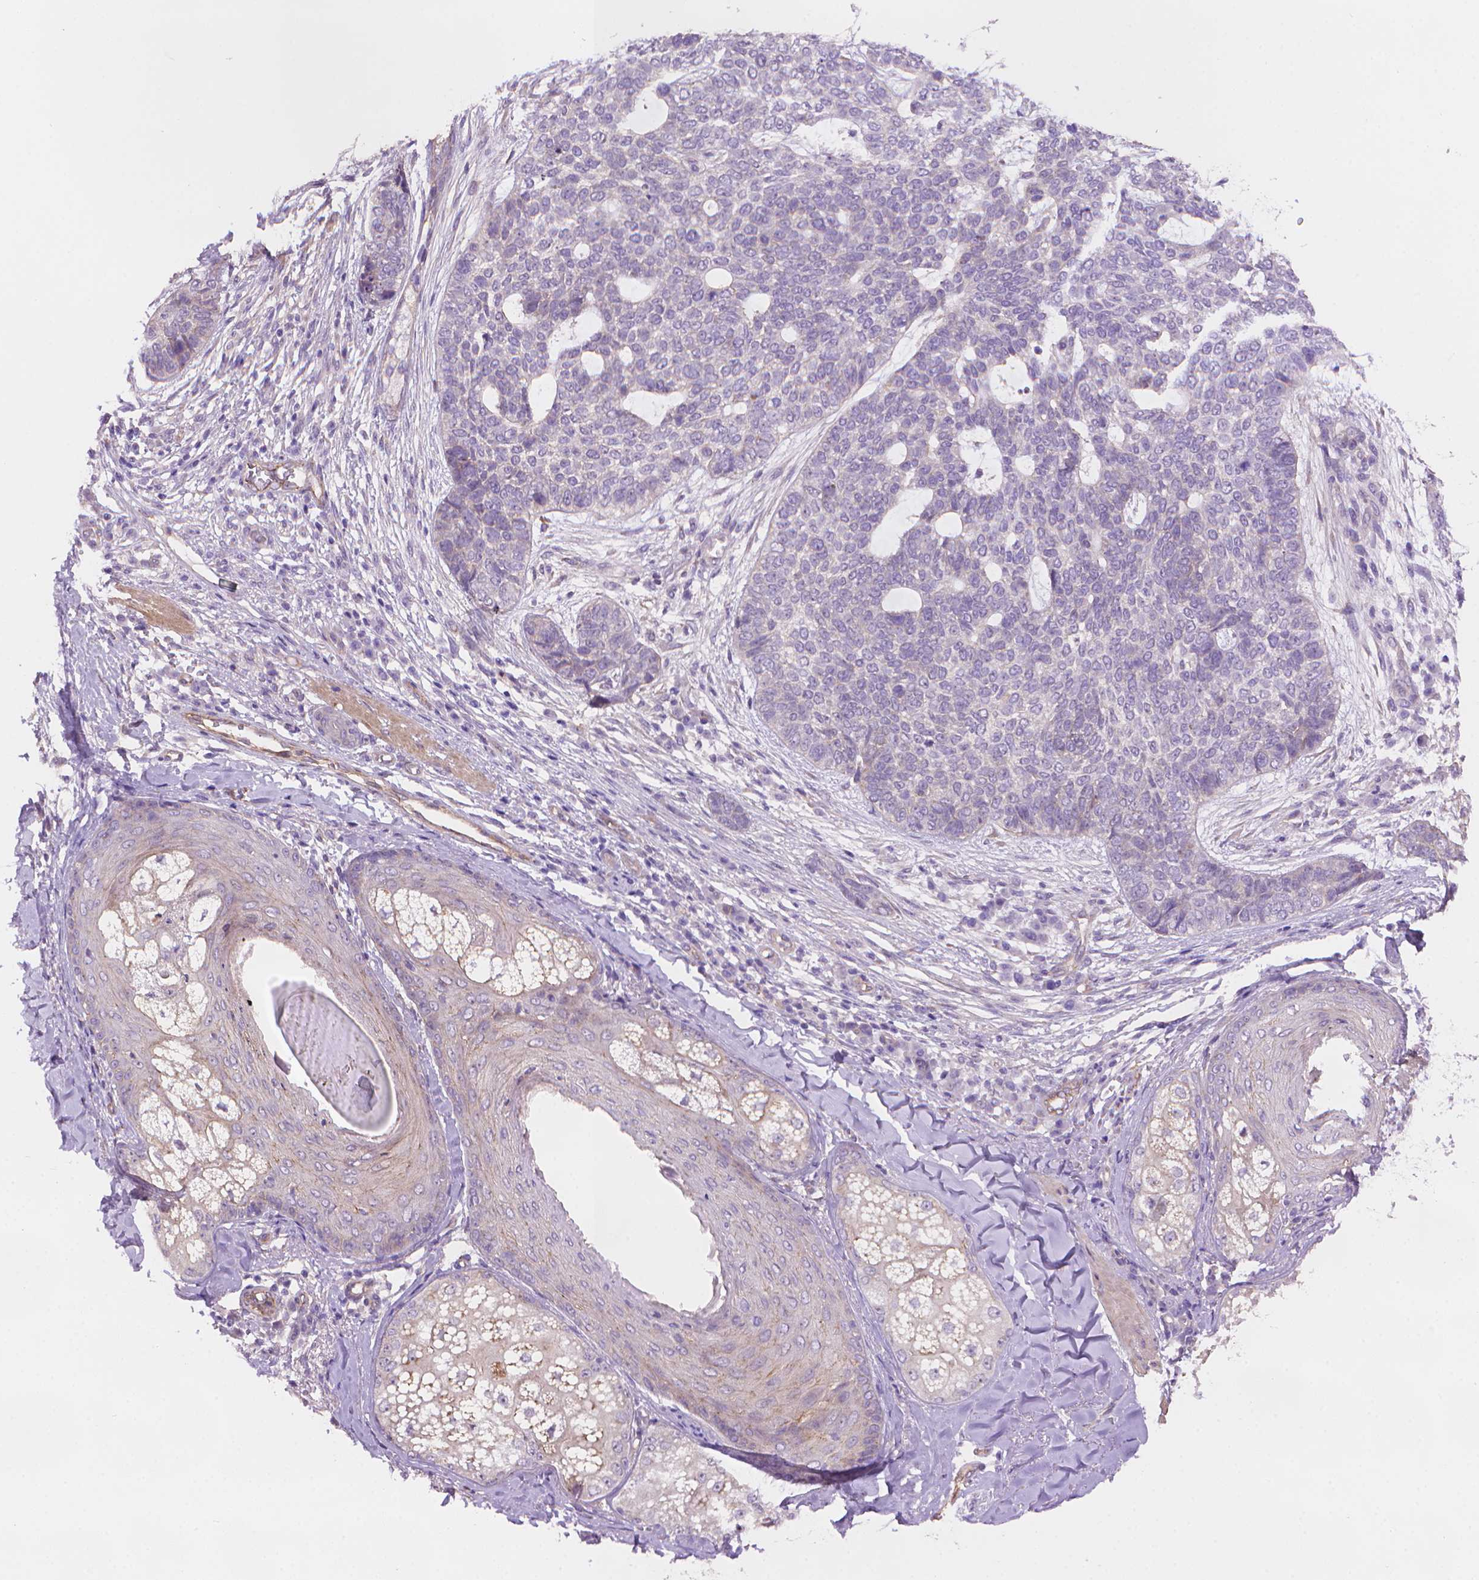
{"staining": {"intensity": "negative", "quantity": "none", "location": "none"}, "tissue": "skin cancer", "cell_type": "Tumor cells", "image_type": "cancer", "snomed": [{"axis": "morphology", "description": "Basal cell carcinoma"}, {"axis": "topography", "description": "Skin"}], "caption": "Immunohistochemistry of skin cancer exhibits no staining in tumor cells.", "gene": "AMMECR1", "patient": {"sex": "female", "age": 69}}